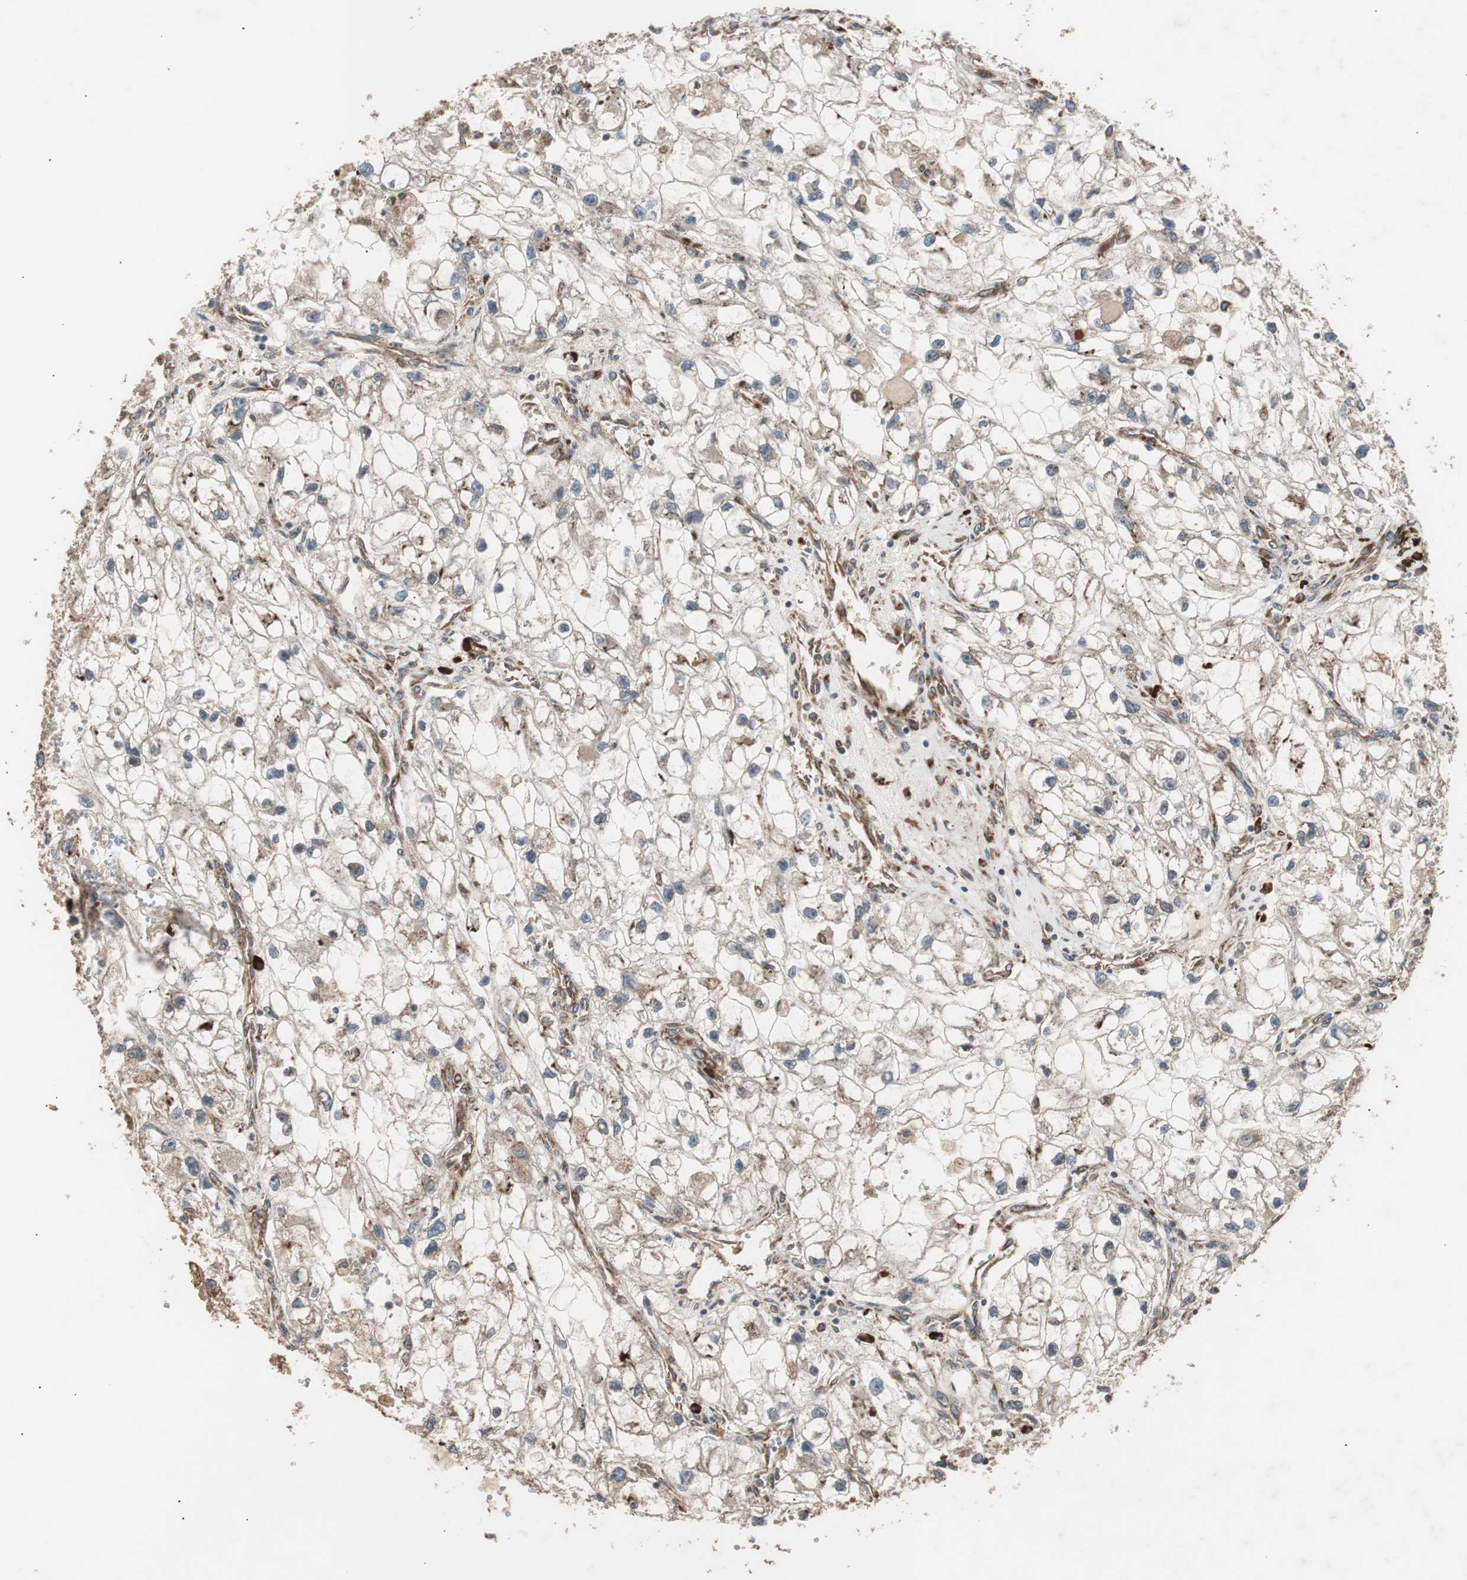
{"staining": {"intensity": "moderate", "quantity": "25%-75%", "location": "cytoplasmic/membranous"}, "tissue": "renal cancer", "cell_type": "Tumor cells", "image_type": "cancer", "snomed": [{"axis": "morphology", "description": "Adenocarcinoma, NOS"}, {"axis": "topography", "description": "Kidney"}], "caption": "Immunohistochemistry photomicrograph of neoplastic tissue: renal adenocarcinoma stained using immunohistochemistry (IHC) shows medium levels of moderate protein expression localized specifically in the cytoplasmic/membranous of tumor cells, appearing as a cytoplasmic/membranous brown color.", "gene": "LZTS1", "patient": {"sex": "female", "age": 70}}